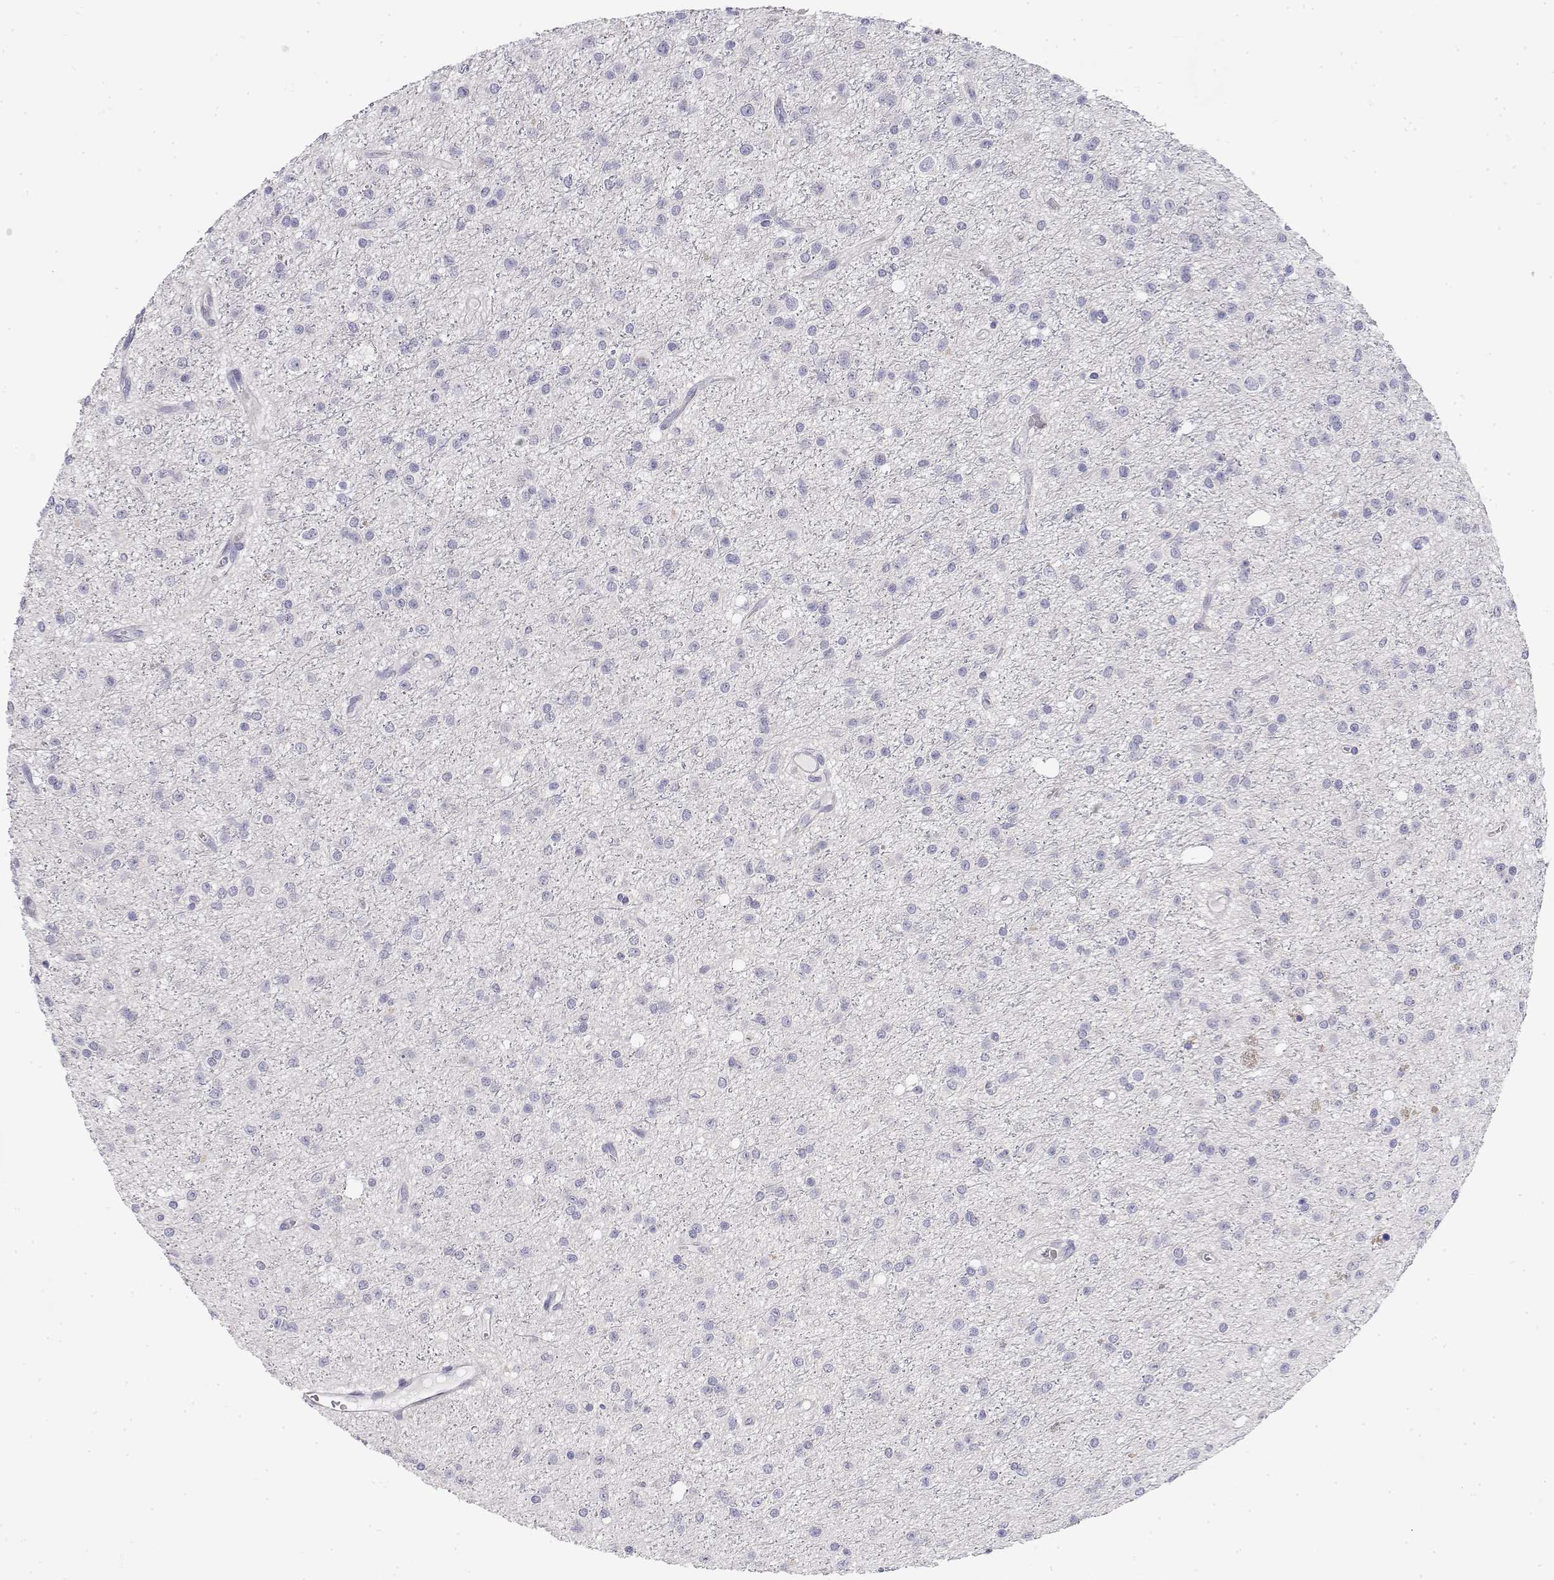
{"staining": {"intensity": "negative", "quantity": "none", "location": "none"}, "tissue": "glioma", "cell_type": "Tumor cells", "image_type": "cancer", "snomed": [{"axis": "morphology", "description": "Glioma, malignant, Low grade"}, {"axis": "topography", "description": "Brain"}], "caption": "DAB (3,3'-diaminobenzidine) immunohistochemical staining of human malignant glioma (low-grade) exhibits no significant staining in tumor cells.", "gene": "MISP", "patient": {"sex": "male", "age": 27}}